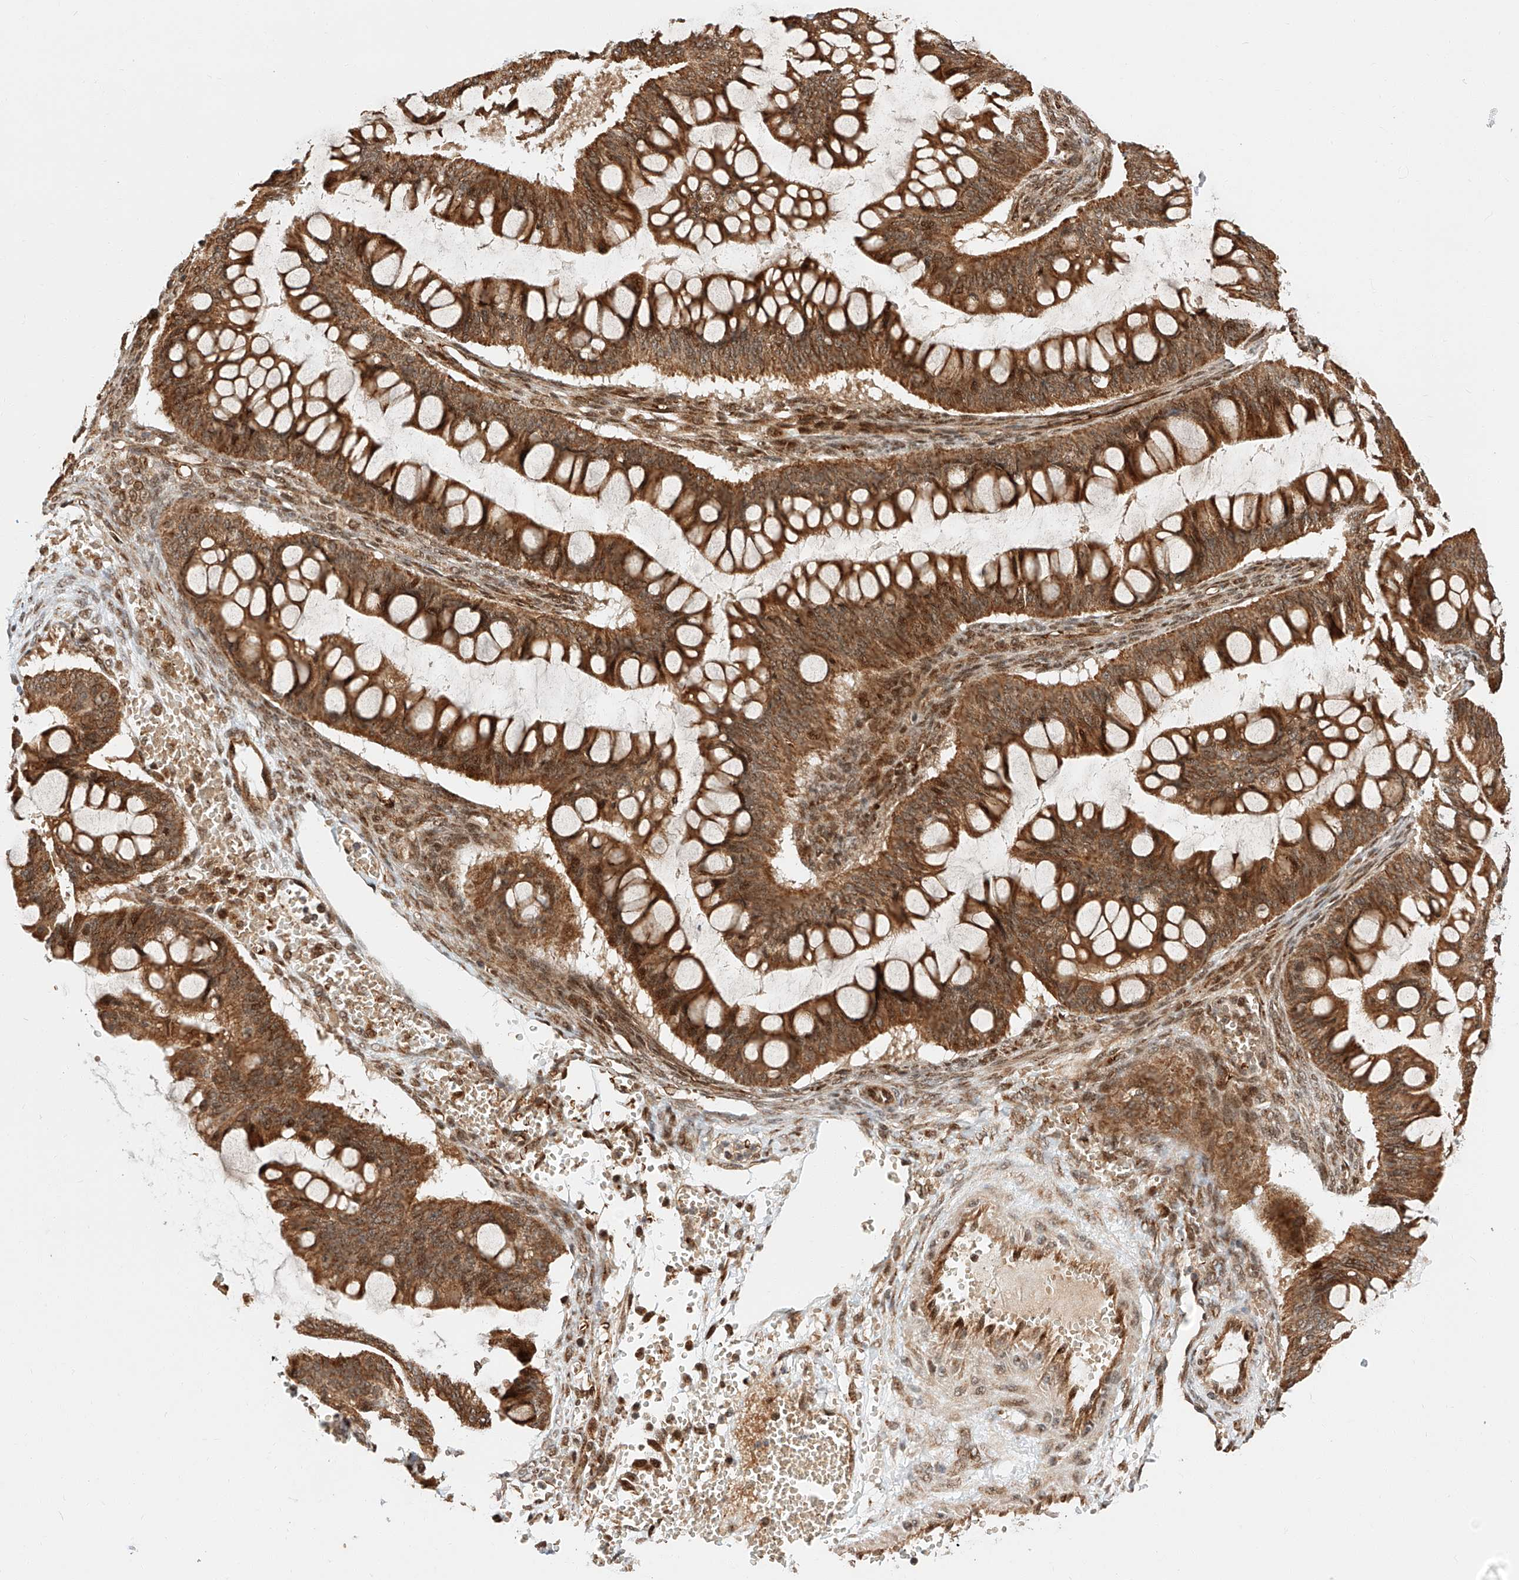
{"staining": {"intensity": "strong", "quantity": ">75%", "location": "cytoplasmic/membranous"}, "tissue": "ovarian cancer", "cell_type": "Tumor cells", "image_type": "cancer", "snomed": [{"axis": "morphology", "description": "Cystadenocarcinoma, mucinous, NOS"}, {"axis": "topography", "description": "Ovary"}], "caption": "Immunohistochemical staining of ovarian cancer (mucinous cystadenocarcinoma) exhibits strong cytoplasmic/membranous protein staining in about >75% of tumor cells. (IHC, brightfield microscopy, high magnification).", "gene": "THTPA", "patient": {"sex": "female", "age": 73}}